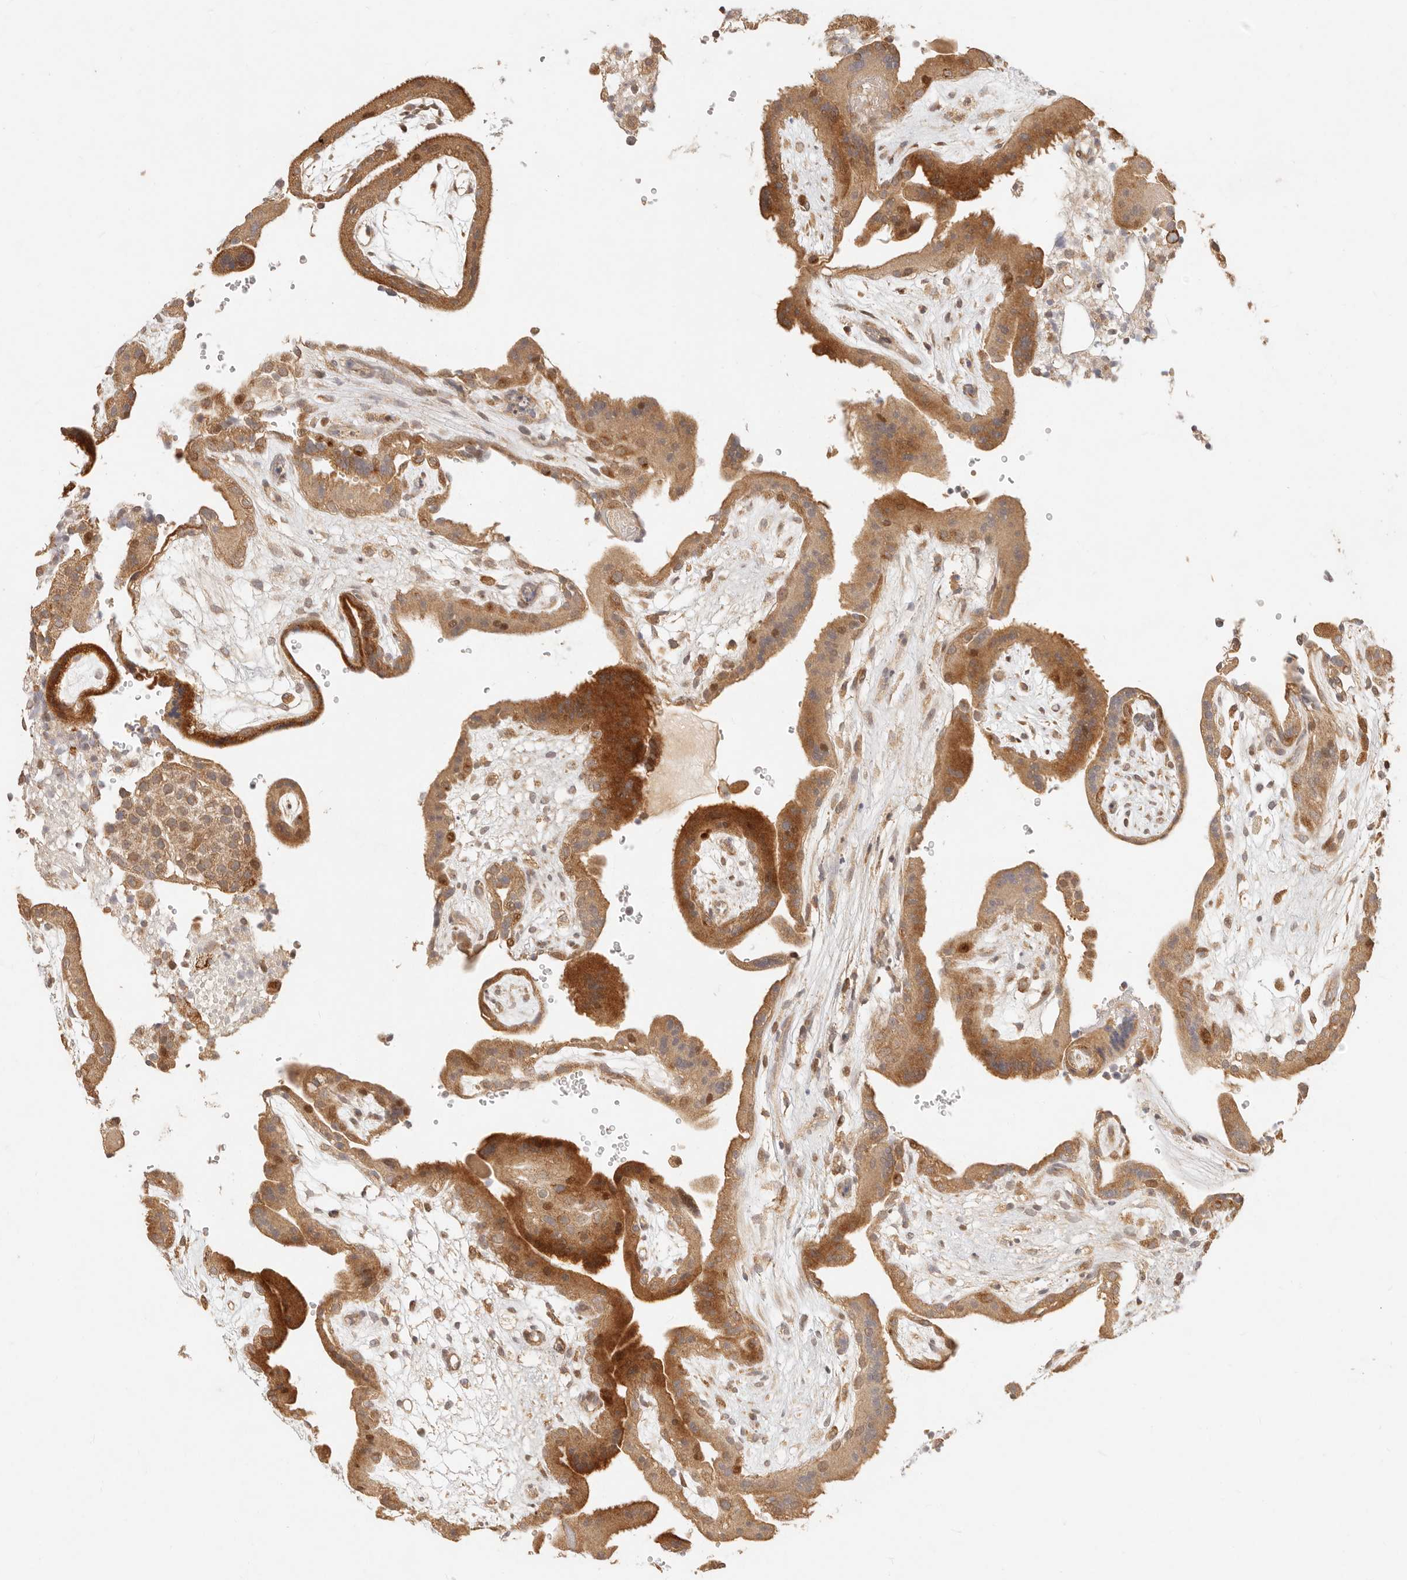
{"staining": {"intensity": "strong", "quantity": ">75%", "location": "cytoplasmic/membranous,nuclear"}, "tissue": "placenta", "cell_type": "Trophoblastic cells", "image_type": "normal", "snomed": [{"axis": "morphology", "description": "Normal tissue, NOS"}, {"axis": "topography", "description": "Placenta"}], "caption": "This histopathology image exhibits benign placenta stained with IHC to label a protein in brown. The cytoplasmic/membranous,nuclear of trophoblastic cells show strong positivity for the protein. Nuclei are counter-stained blue.", "gene": "TIMM17A", "patient": {"sex": "female", "age": 18}}